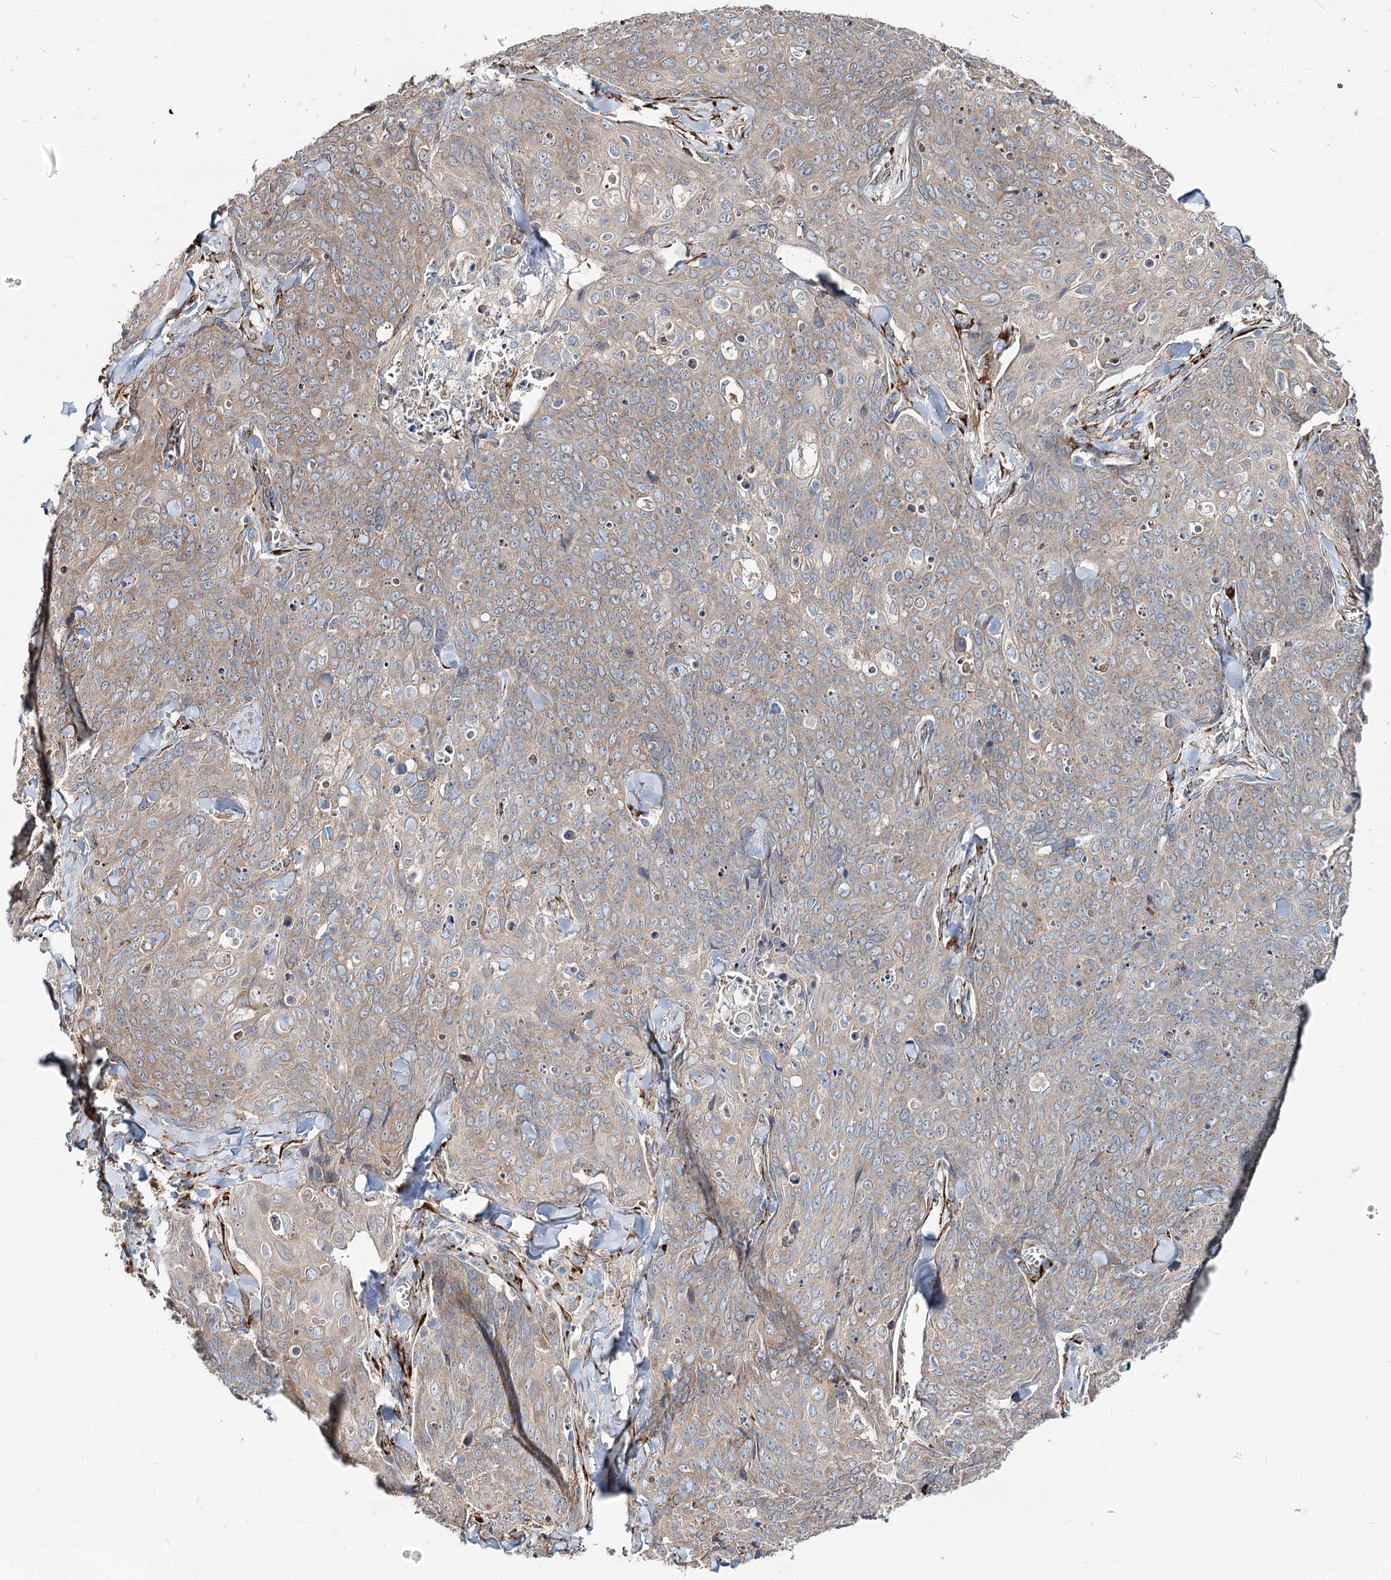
{"staining": {"intensity": "weak", "quantity": "<25%", "location": "cytoplasmic/membranous"}, "tissue": "skin cancer", "cell_type": "Tumor cells", "image_type": "cancer", "snomed": [{"axis": "morphology", "description": "Squamous cell carcinoma, NOS"}, {"axis": "topography", "description": "Skin"}, {"axis": "topography", "description": "Vulva"}], "caption": "Immunohistochemical staining of skin cancer (squamous cell carcinoma) demonstrates no significant expression in tumor cells. Nuclei are stained in blue.", "gene": "SPART", "patient": {"sex": "female", "age": 85}}